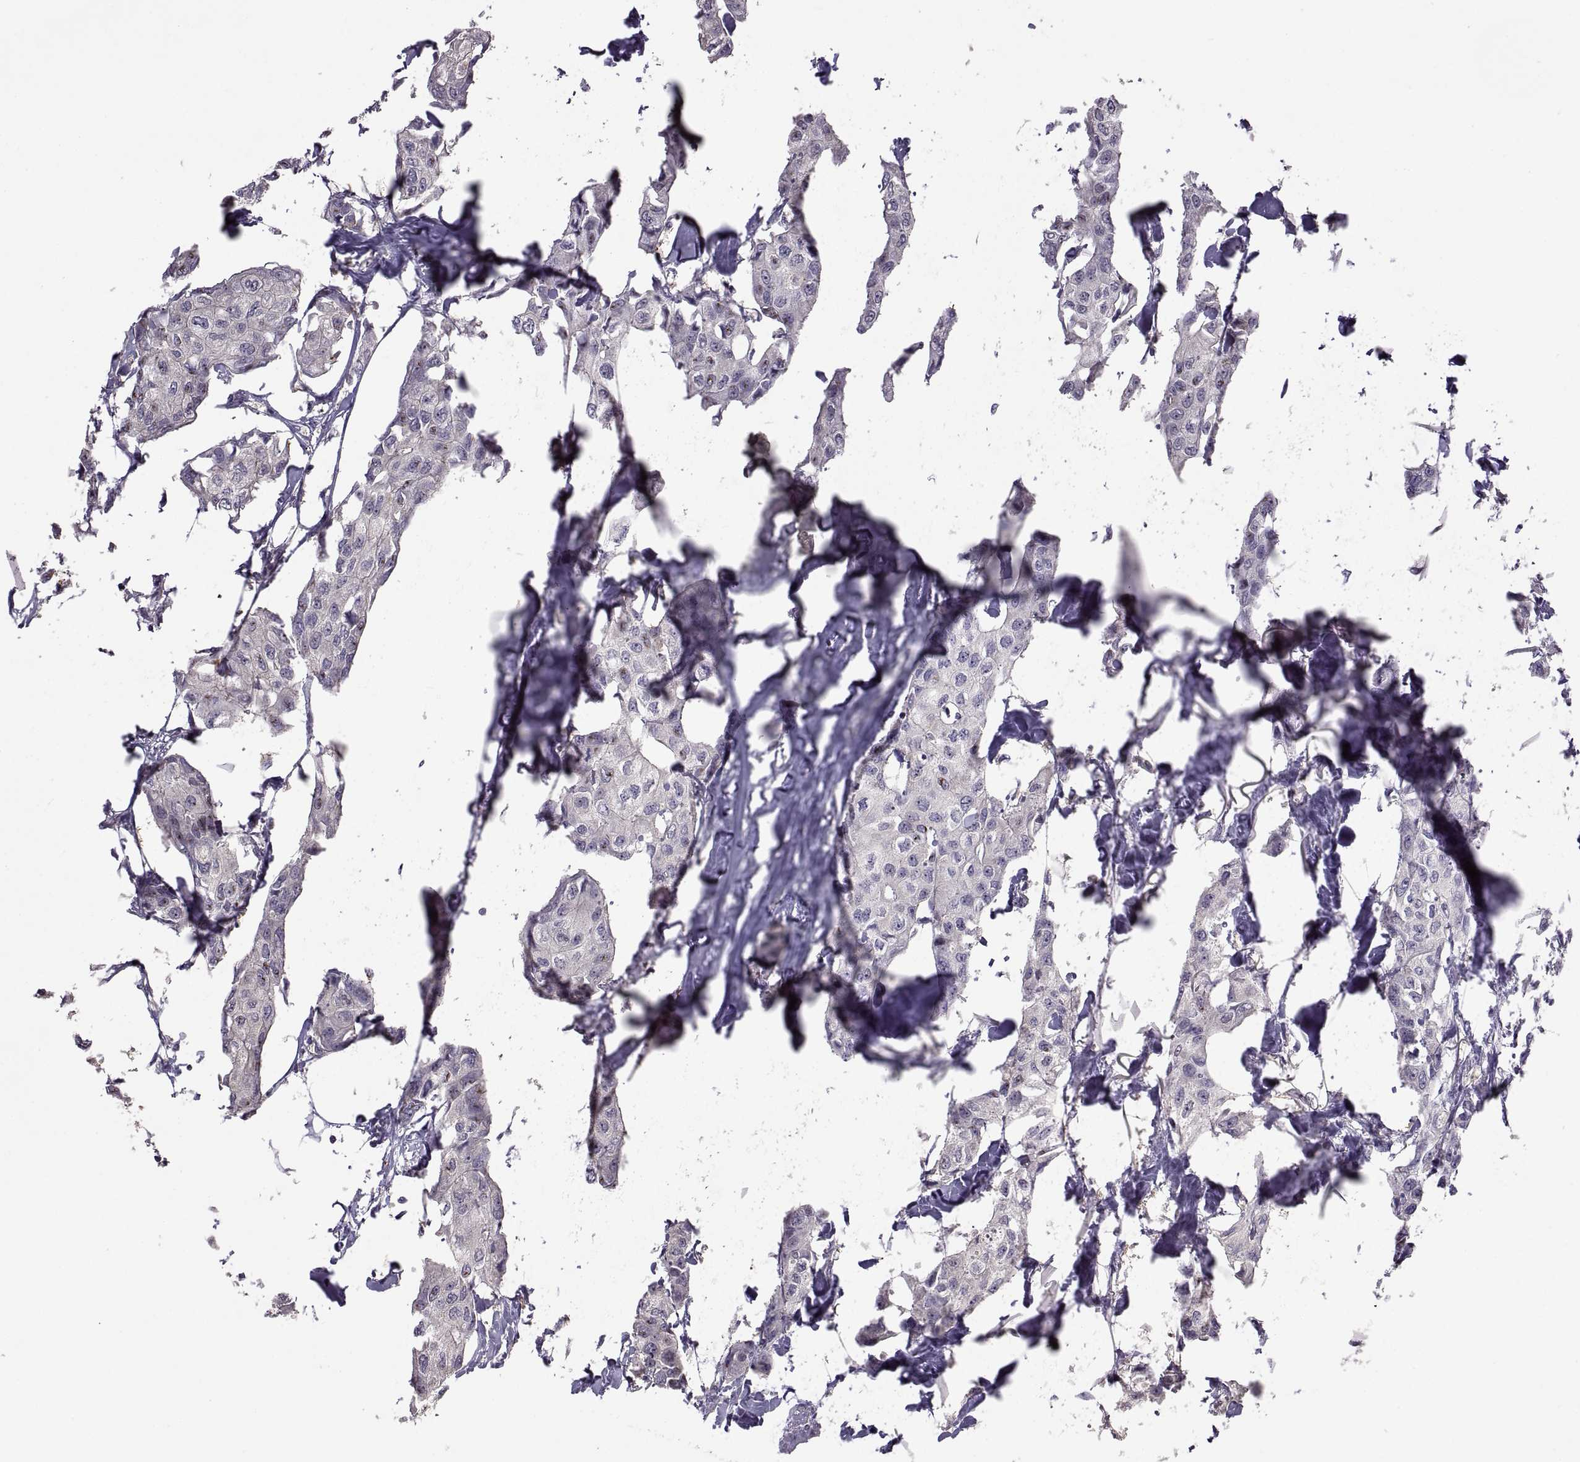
{"staining": {"intensity": "negative", "quantity": "none", "location": "none"}, "tissue": "breast cancer", "cell_type": "Tumor cells", "image_type": "cancer", "snomed": [{"axis": "morphology", "description": "Duct carcinoma"}, {"axis": "topography", "description": "Breast"}], "caption": "DAB immunohistochemical staining of invasive ductal carcinoma (breast) reveals no significant expression in tumor cells.", "gene": "NMNAT2", "patient": {"sex": "female", "age": 80}}